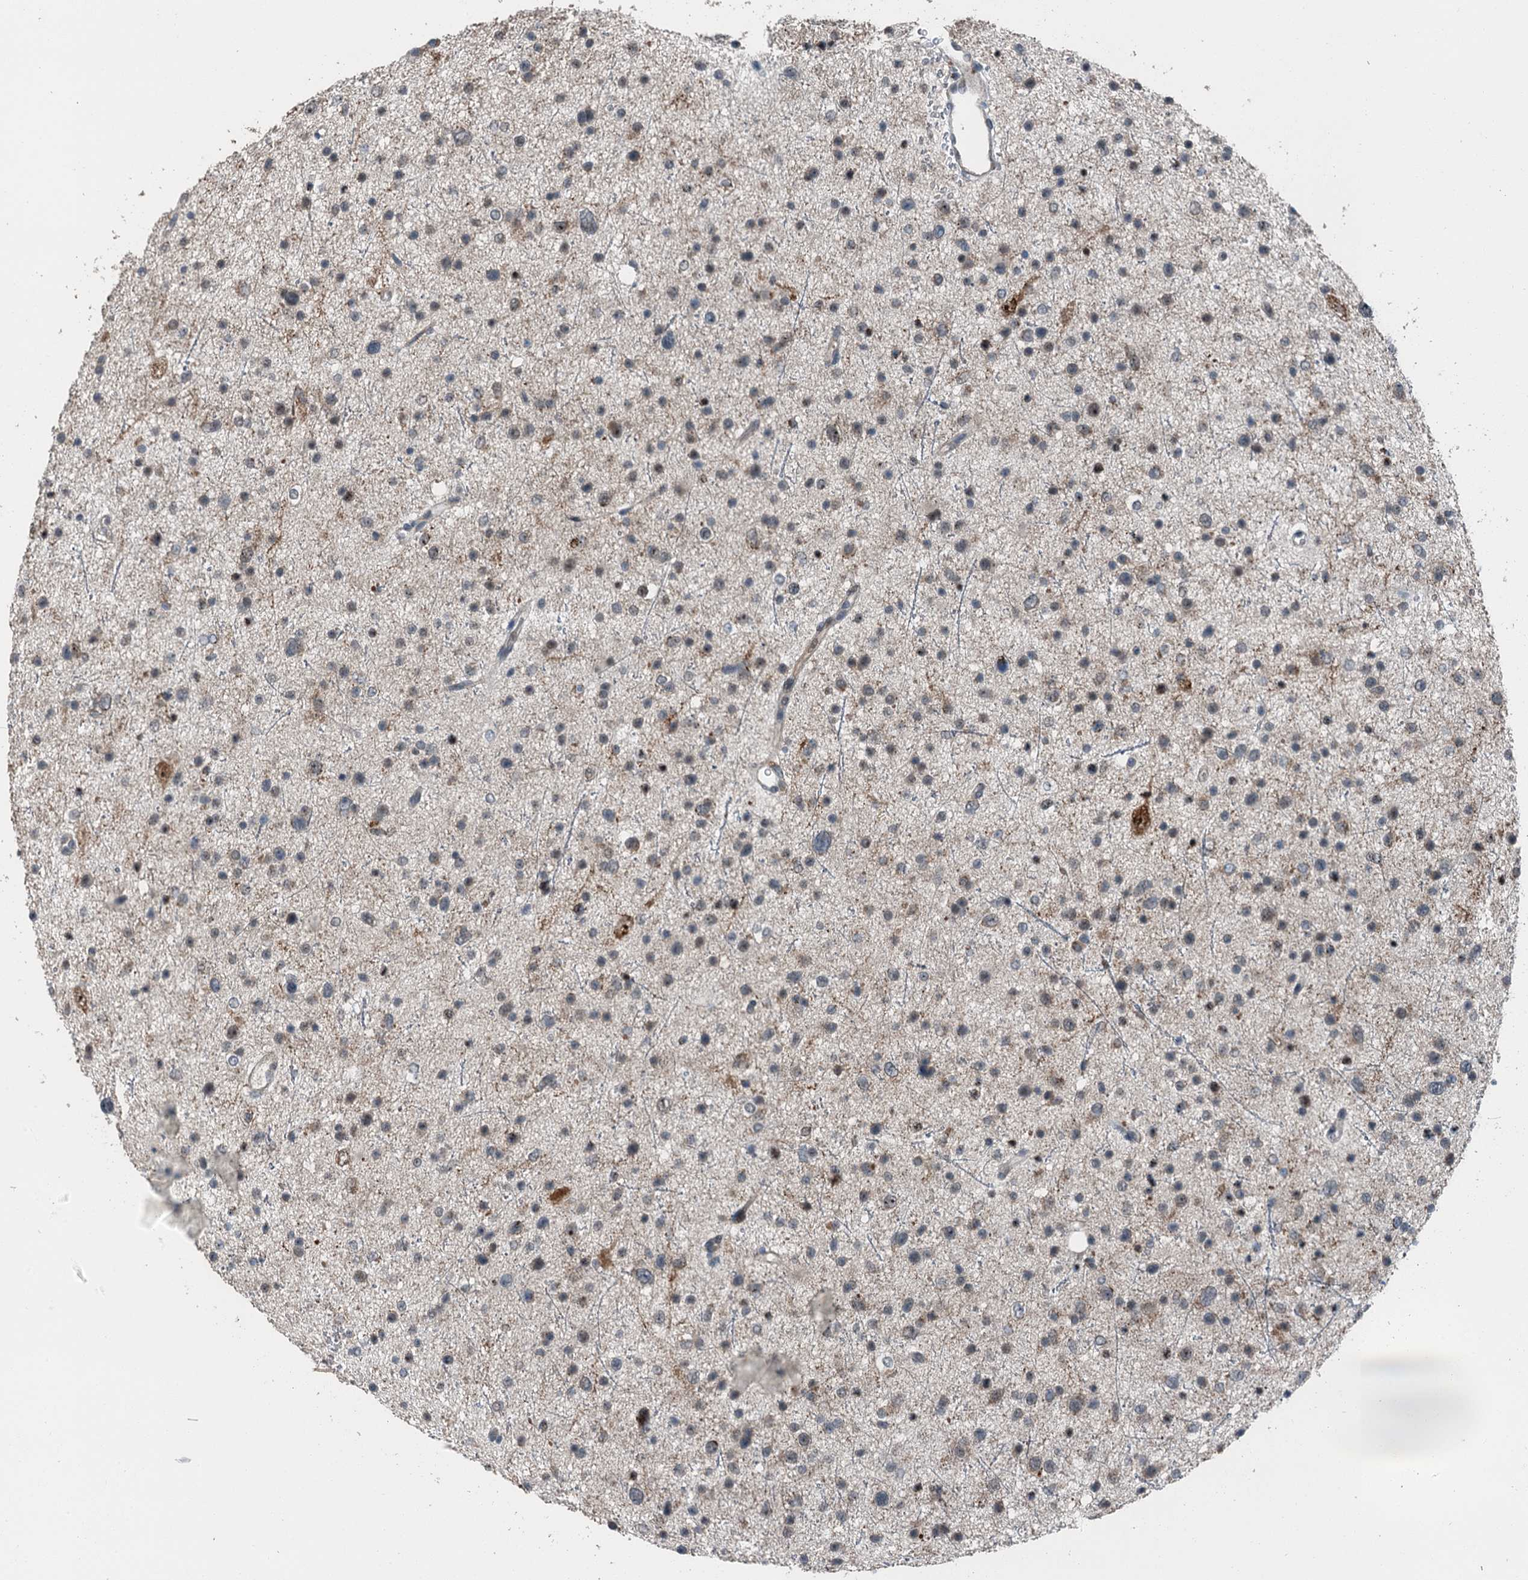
{"staining": {"intensity": "negative", "quantity": "none", "location": "none"}, "tissue": "glioma", "cell_type": "Tumor cells", "image_type": "cancer", "snomed": [{"axis": "morphology", "description": "Glioma, malignant, Low grade"}, {"axis": "topography", "description": "Brain"}], "caption": "A photomicrograph of human low-grade glioma (malignant) is negative for staining in tumor cells. Nuclei are stained in blue.", "gene": "BMERB1", "patient": {"sex": "female", "age": 37}}